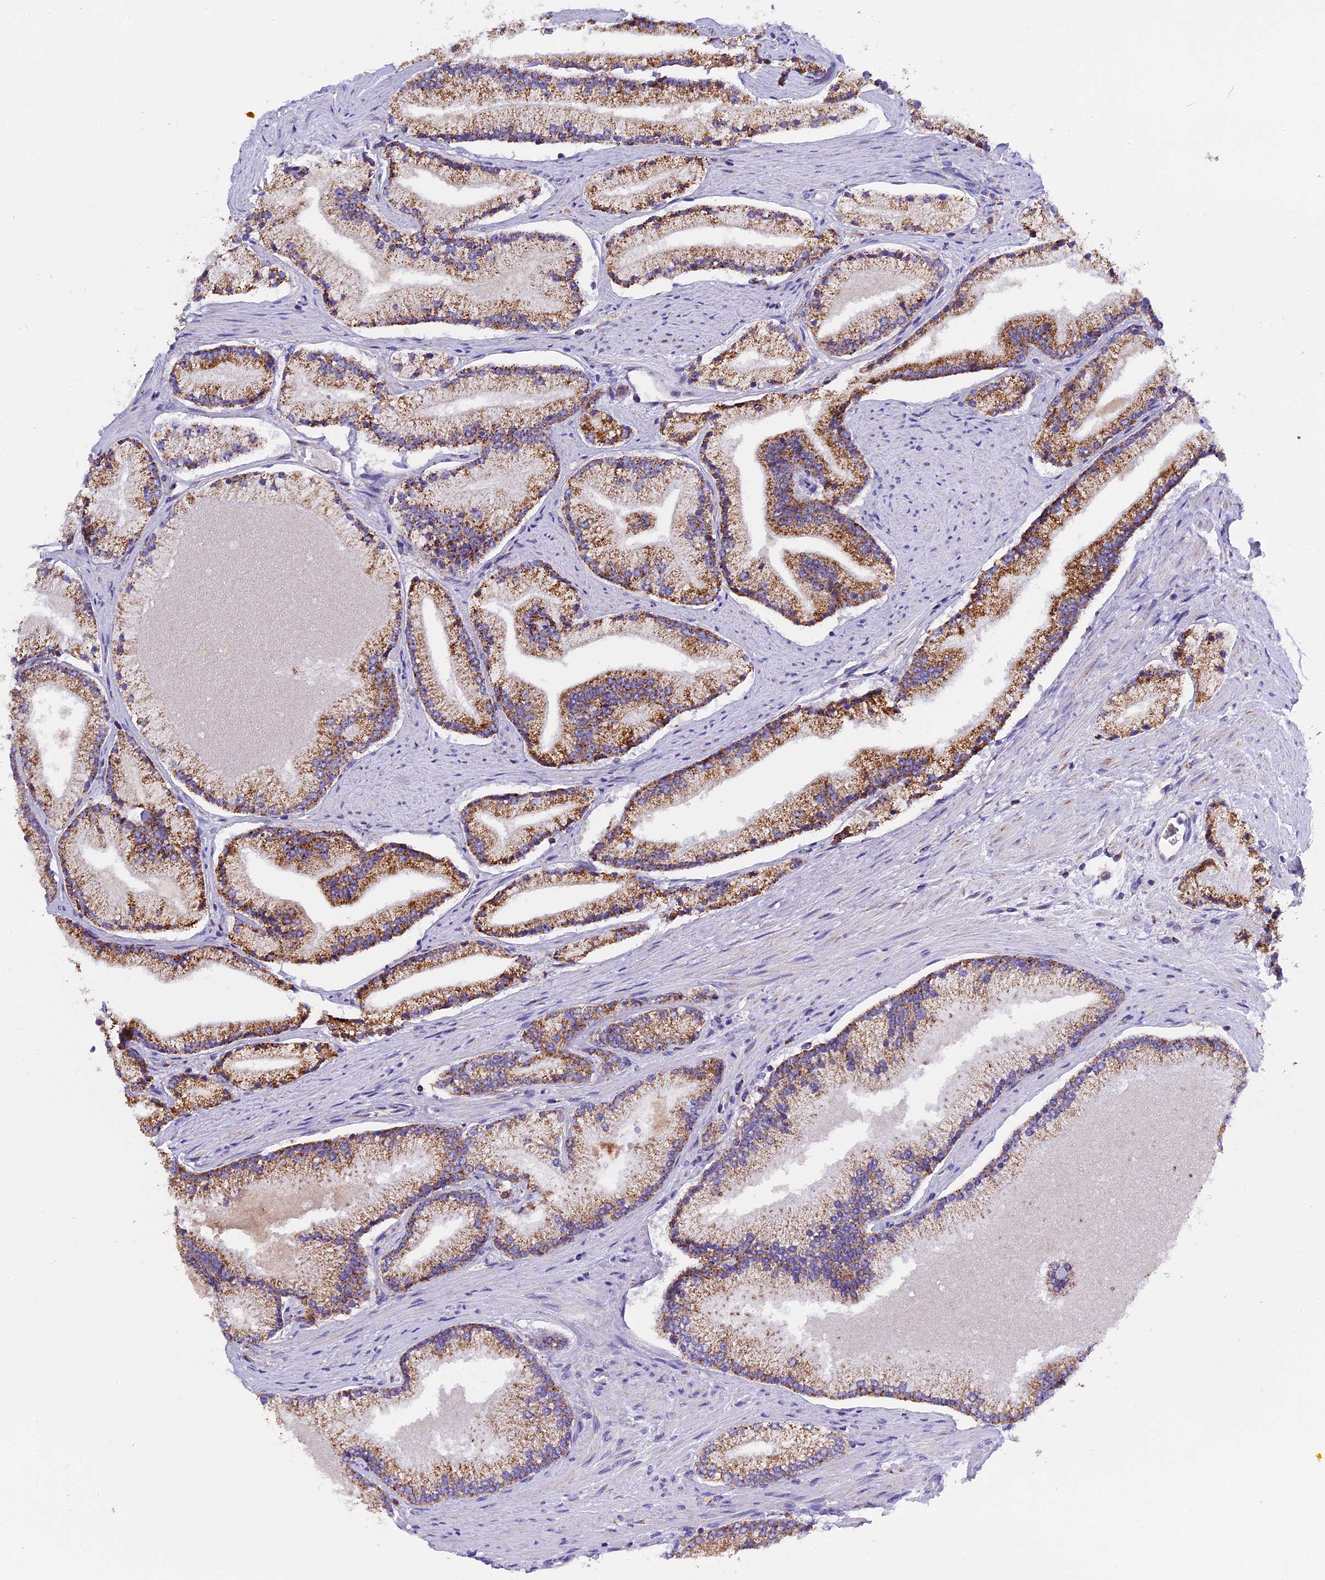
{"staining": {"intensity": "strong", "quantity": ">75%", "location": "cytoplasmic/membranous"}, "tissue": "prostate cancer", "cell_type": "Tumor cells", "image_type": "cancer", "snomed": [{"axis": "morphology", "description": "Adenocarcinoma, High grade"}, {"axis": "topography", "description": "Prostate"}], "caption": "Adenocarcinoma (high-grade) (prostate) stained with DAB (3,3'-diaminobenzidine) IHC demonstrates high levels of strong cytoplasmic/membranous expression in about >75% of tumor cells.", "gene": "MRPS34", "patient": {"sex": "male", "age": 67}}